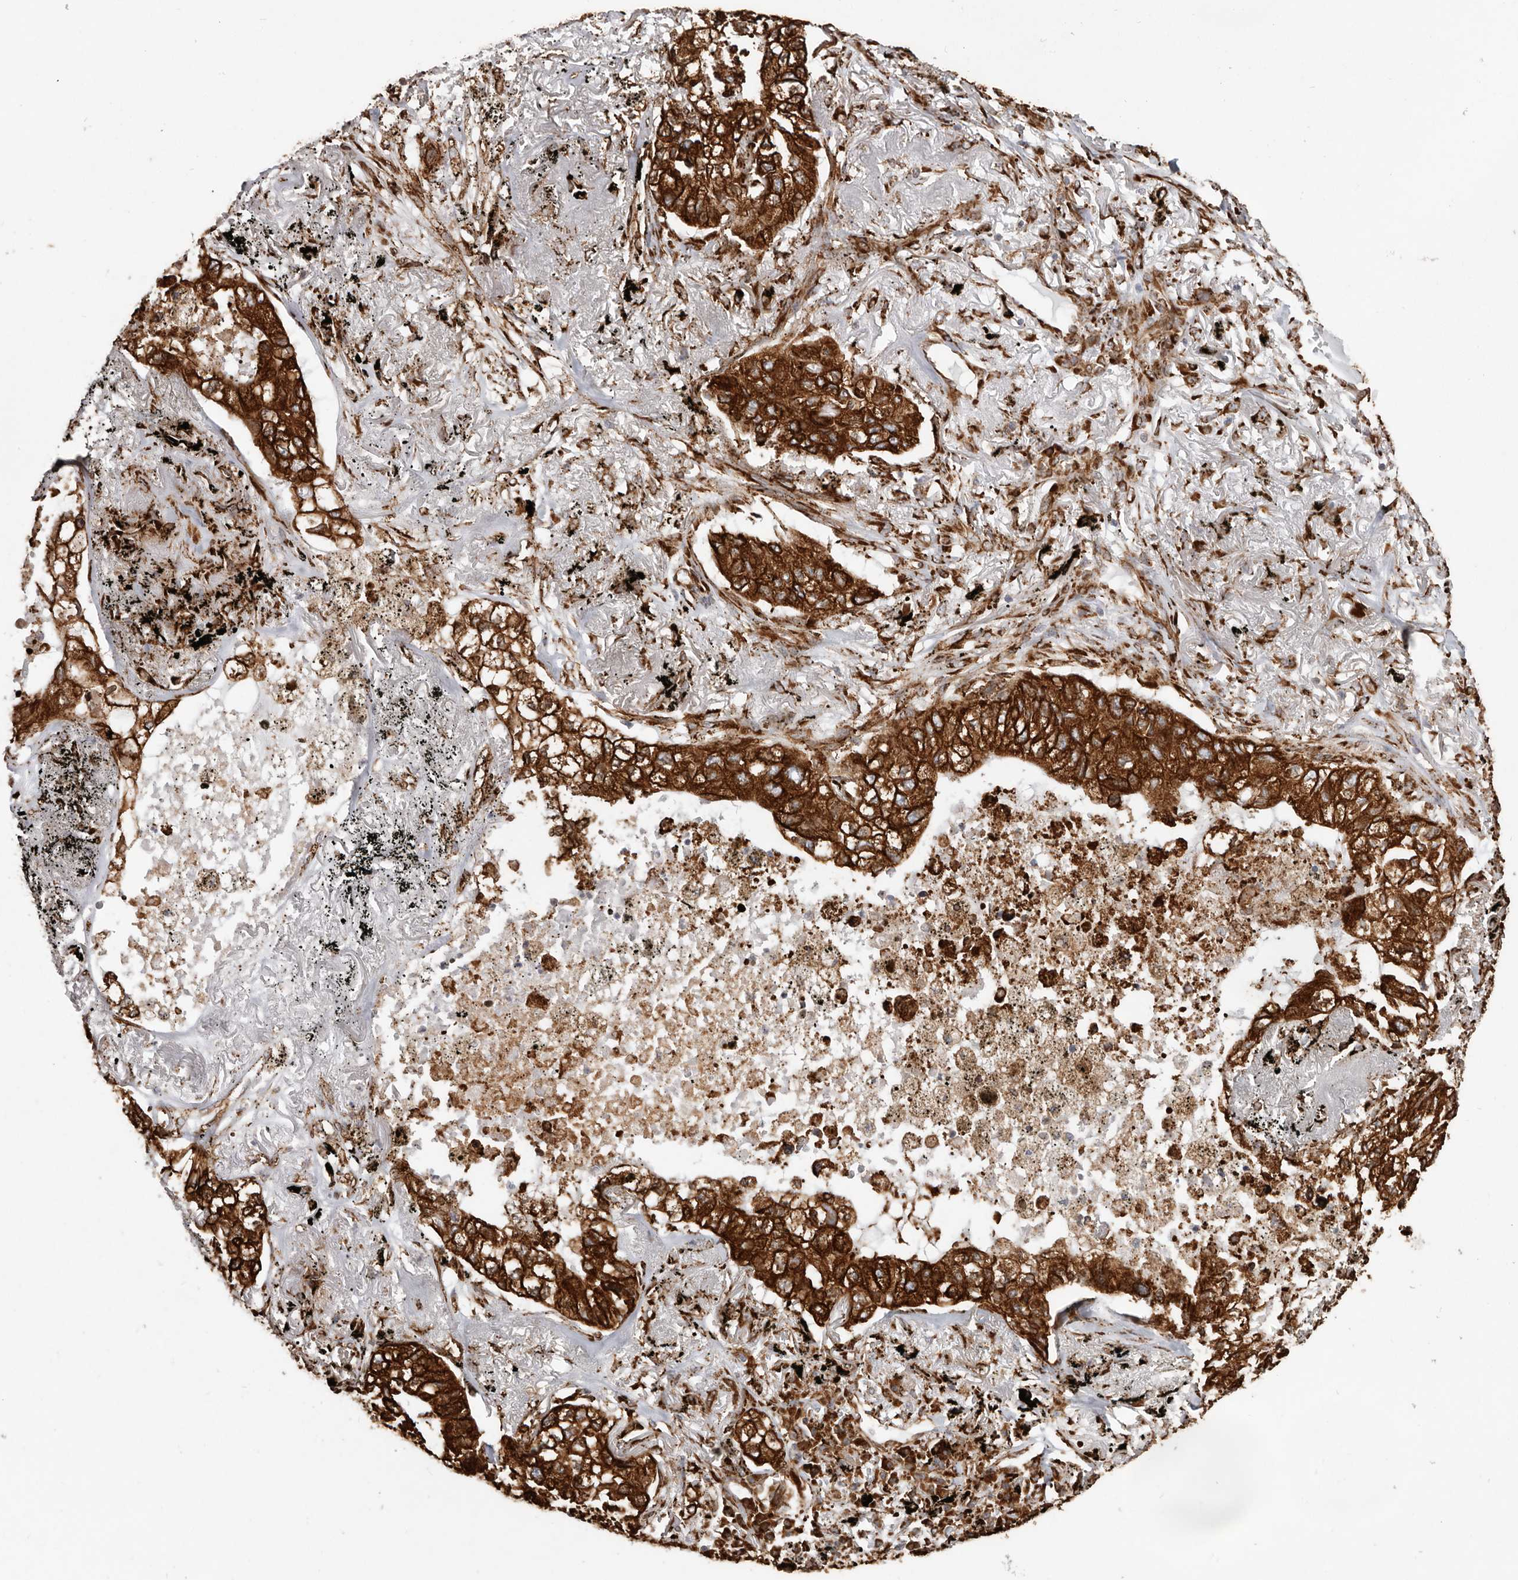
{"staining": {"intensity": "strong", "quantity": ">75%", "location": "cytoplasmic/membranous"}, "tissue": "lung cancer", "cell_type": "Tumor cells", "image_type": "cancer", "snomed": [{"axis": "morphology", "description": "Adenocarcinoma, NOS"}, {"axis": "topography", "description": "Lung"}], "caption": "This micrograph reveals immunohistochemistry staining of human lung cancer (adenocarcinoma), with high strong cytoplasmic/membranous positivity in approximately >75% of tumor cells.", "gene": "WDTC1", "patient": {"sex": "male", "age": 65}}